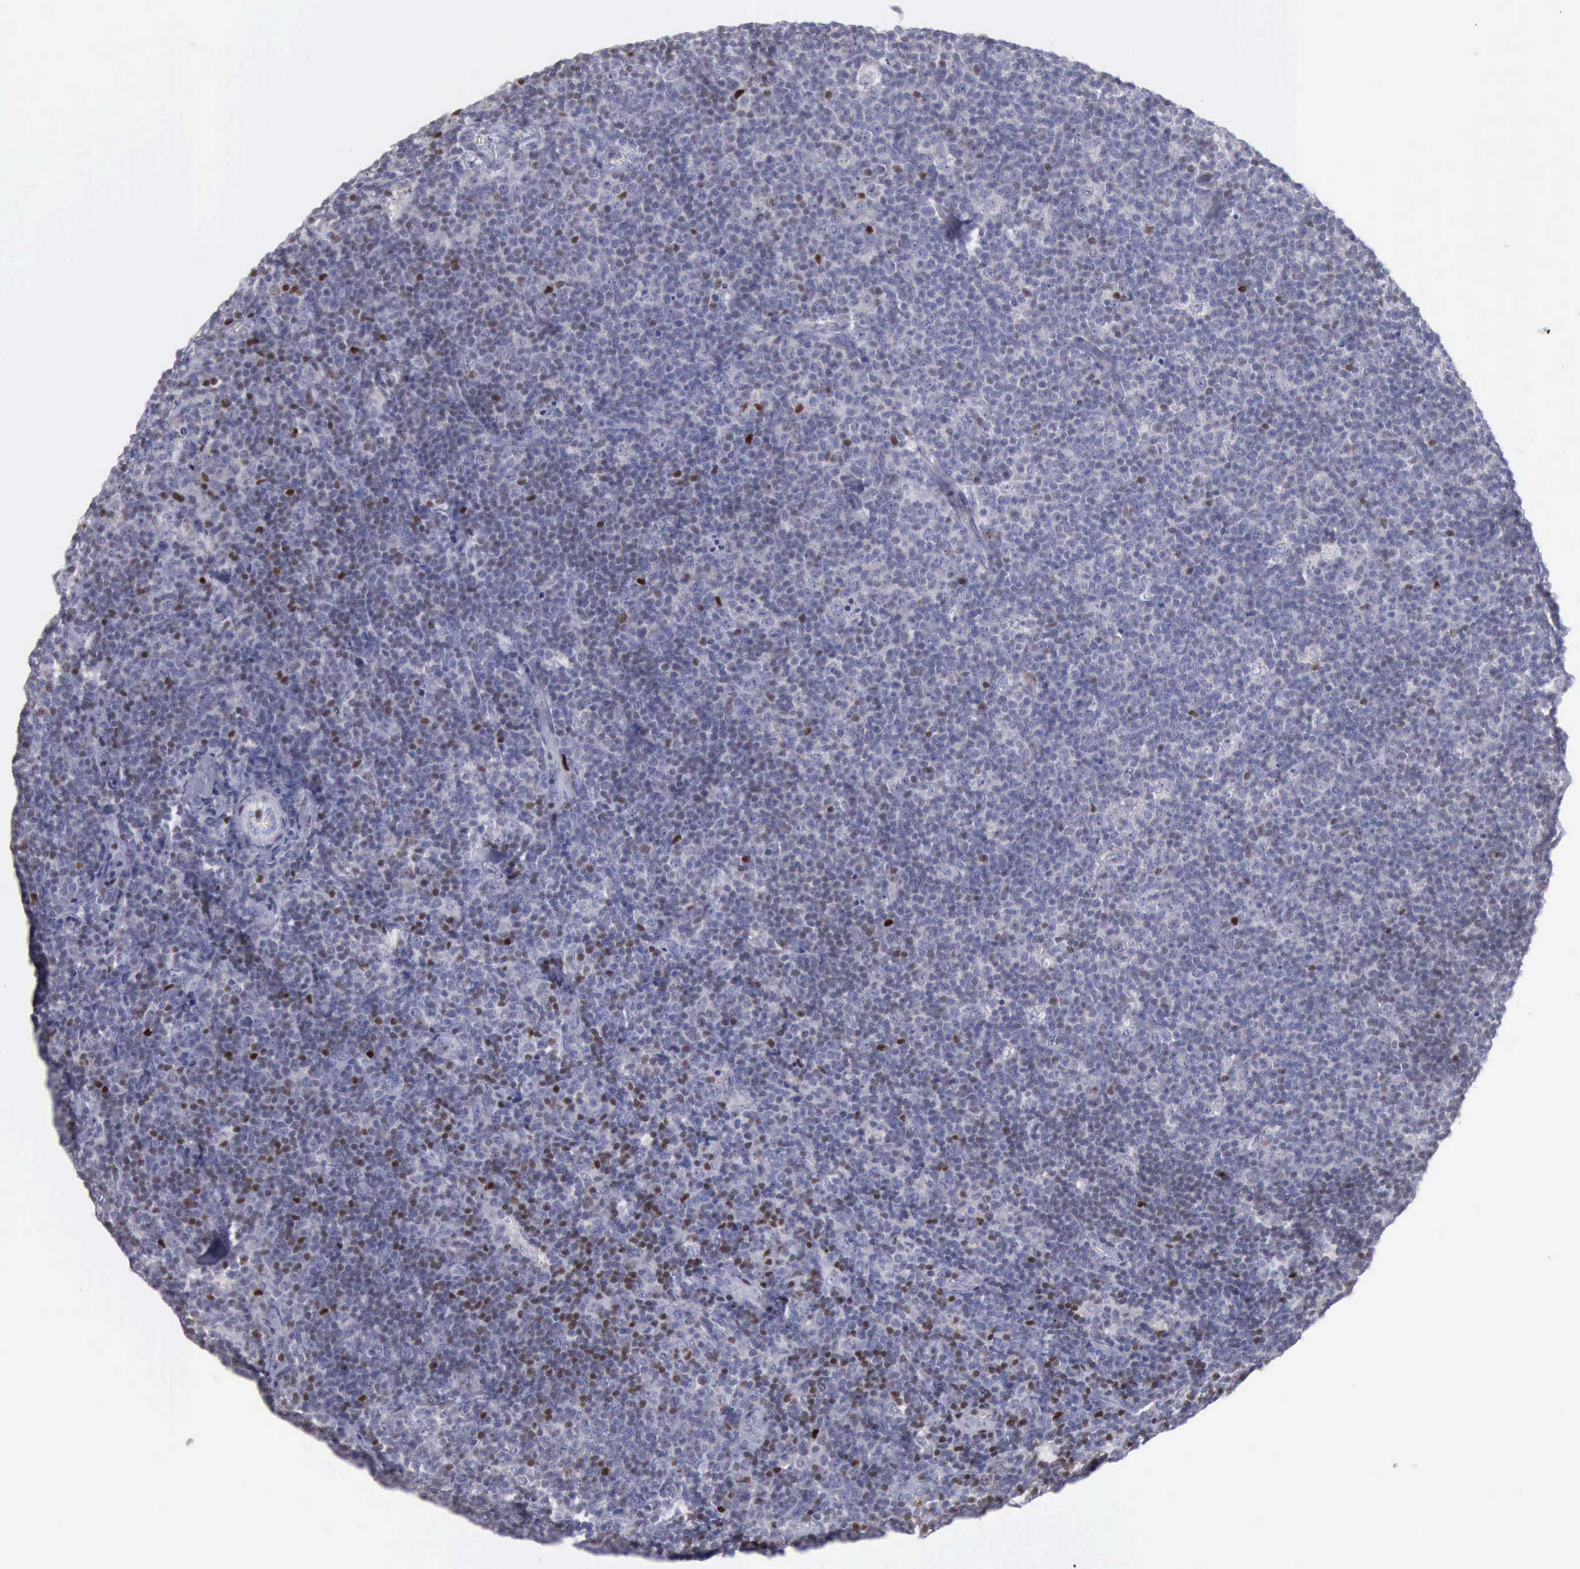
{"staining": {"intensity": "negative", "quantity": "none", "location": "none"}, "tissue": "lymphoma", "cell_type": "Tumor cells", "image_type": "cancer", "snomed": [{"axis": "morphology", "description": "Malignant lymphoma, non-Hodgkin's type, Low grade"}, {"axis": "topography", "description": "Lymph node"}], "caption": "This is an IHC micrograph of malignant lymphoma, non-Hodgkin's type (low-grade). There is no staining in tumor cells.", "gene": "SATB2", "patient": {"sex": "male", "age": 74}}